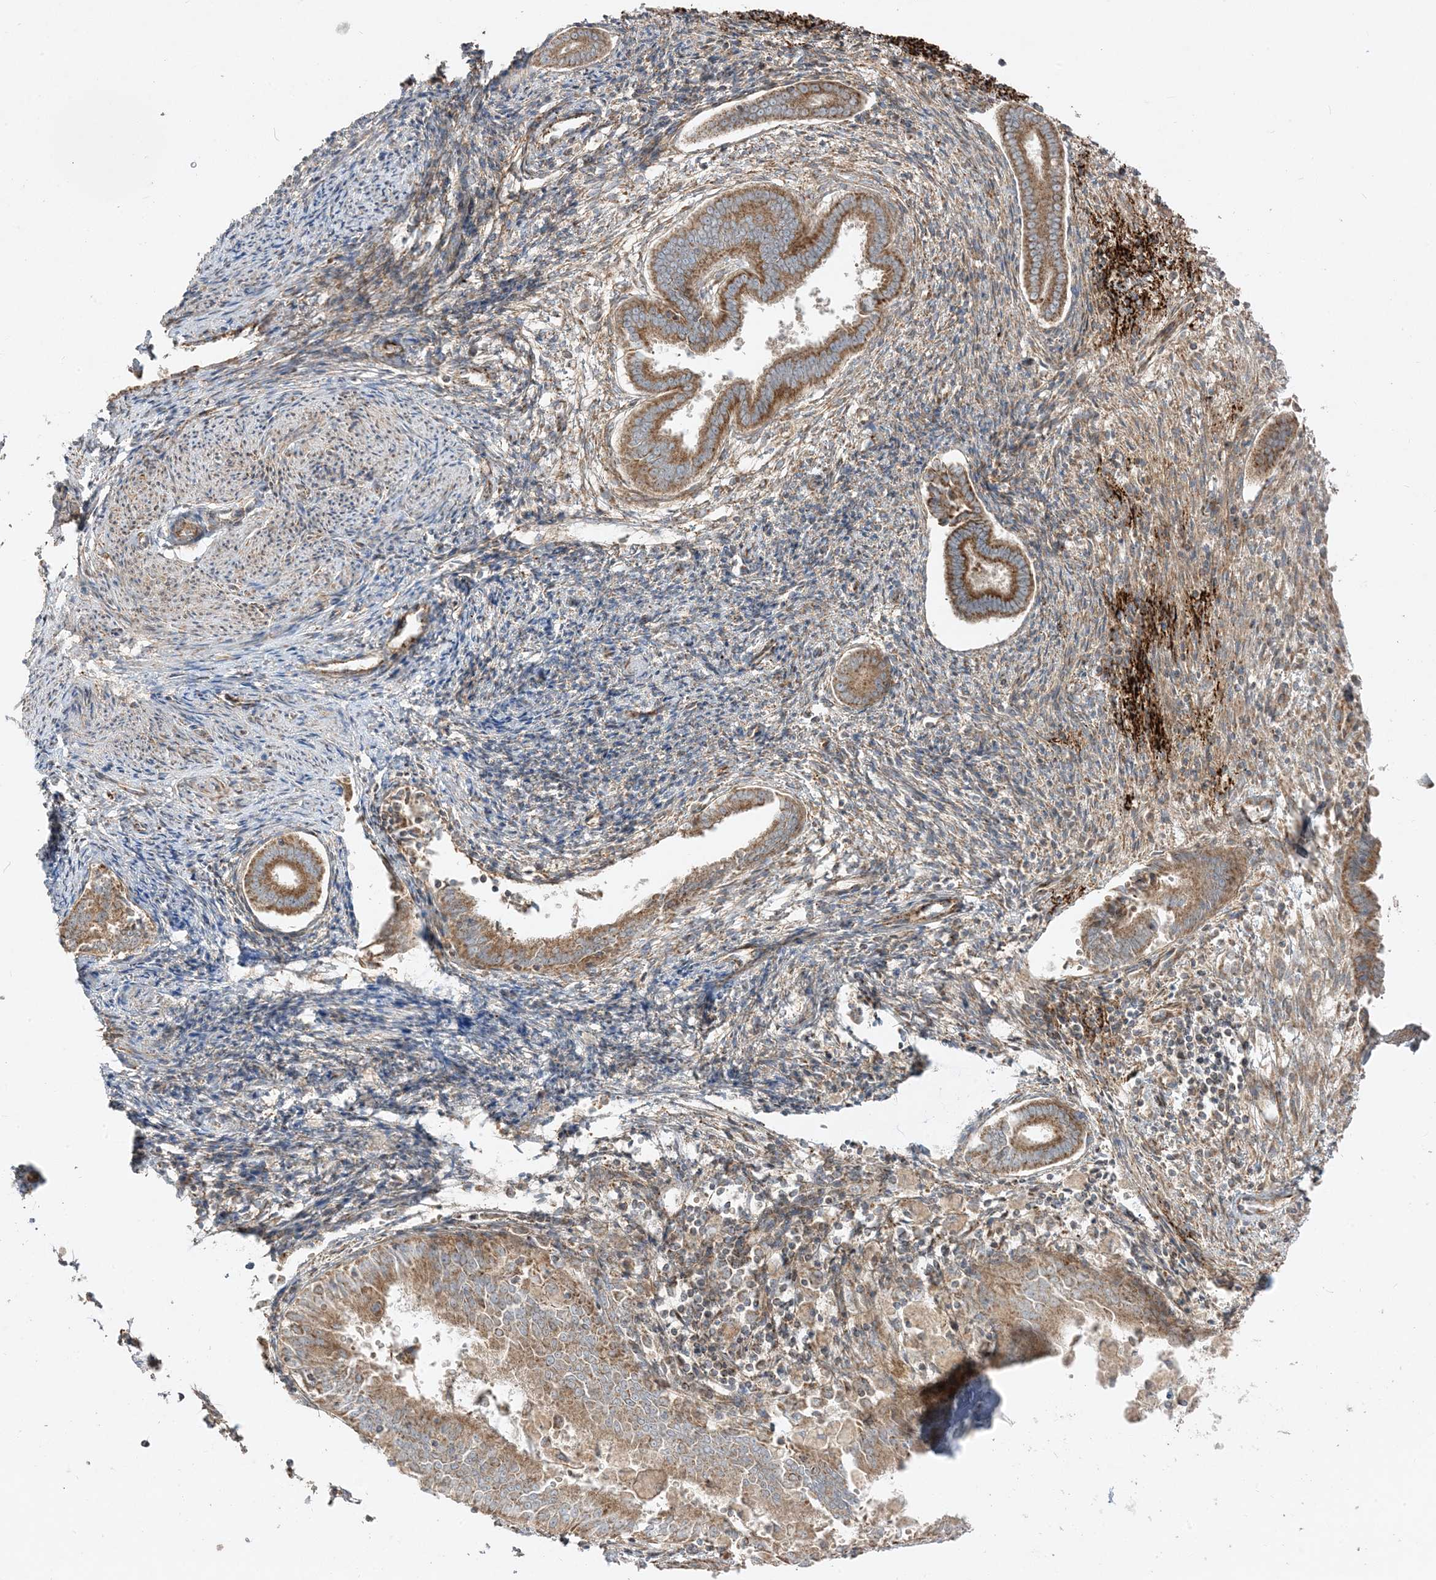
{"staining": {"intensity": "moderate", "quantity": "25%-75%", "location": "cytoplasmic/membranous"}, "tissue": "endometrium", "cell_type": "Cells in endometrial stroma", "image_type": "normal", "snomed": [{"axis": "morphology", "description": "Normal tissue, NOS"}, {"axis": "topography", "description": "Endometrium"}], "caption": "Immunohistochemical staining of unremarkable human endometrium demonstrates 25%-75% levels of moderate cytoplasmic/membranous protein expression in about 25%-75% of cells in endometrial stroma.", "gene": "AARS2", "patient": {"sex": "female", "age": 56}}